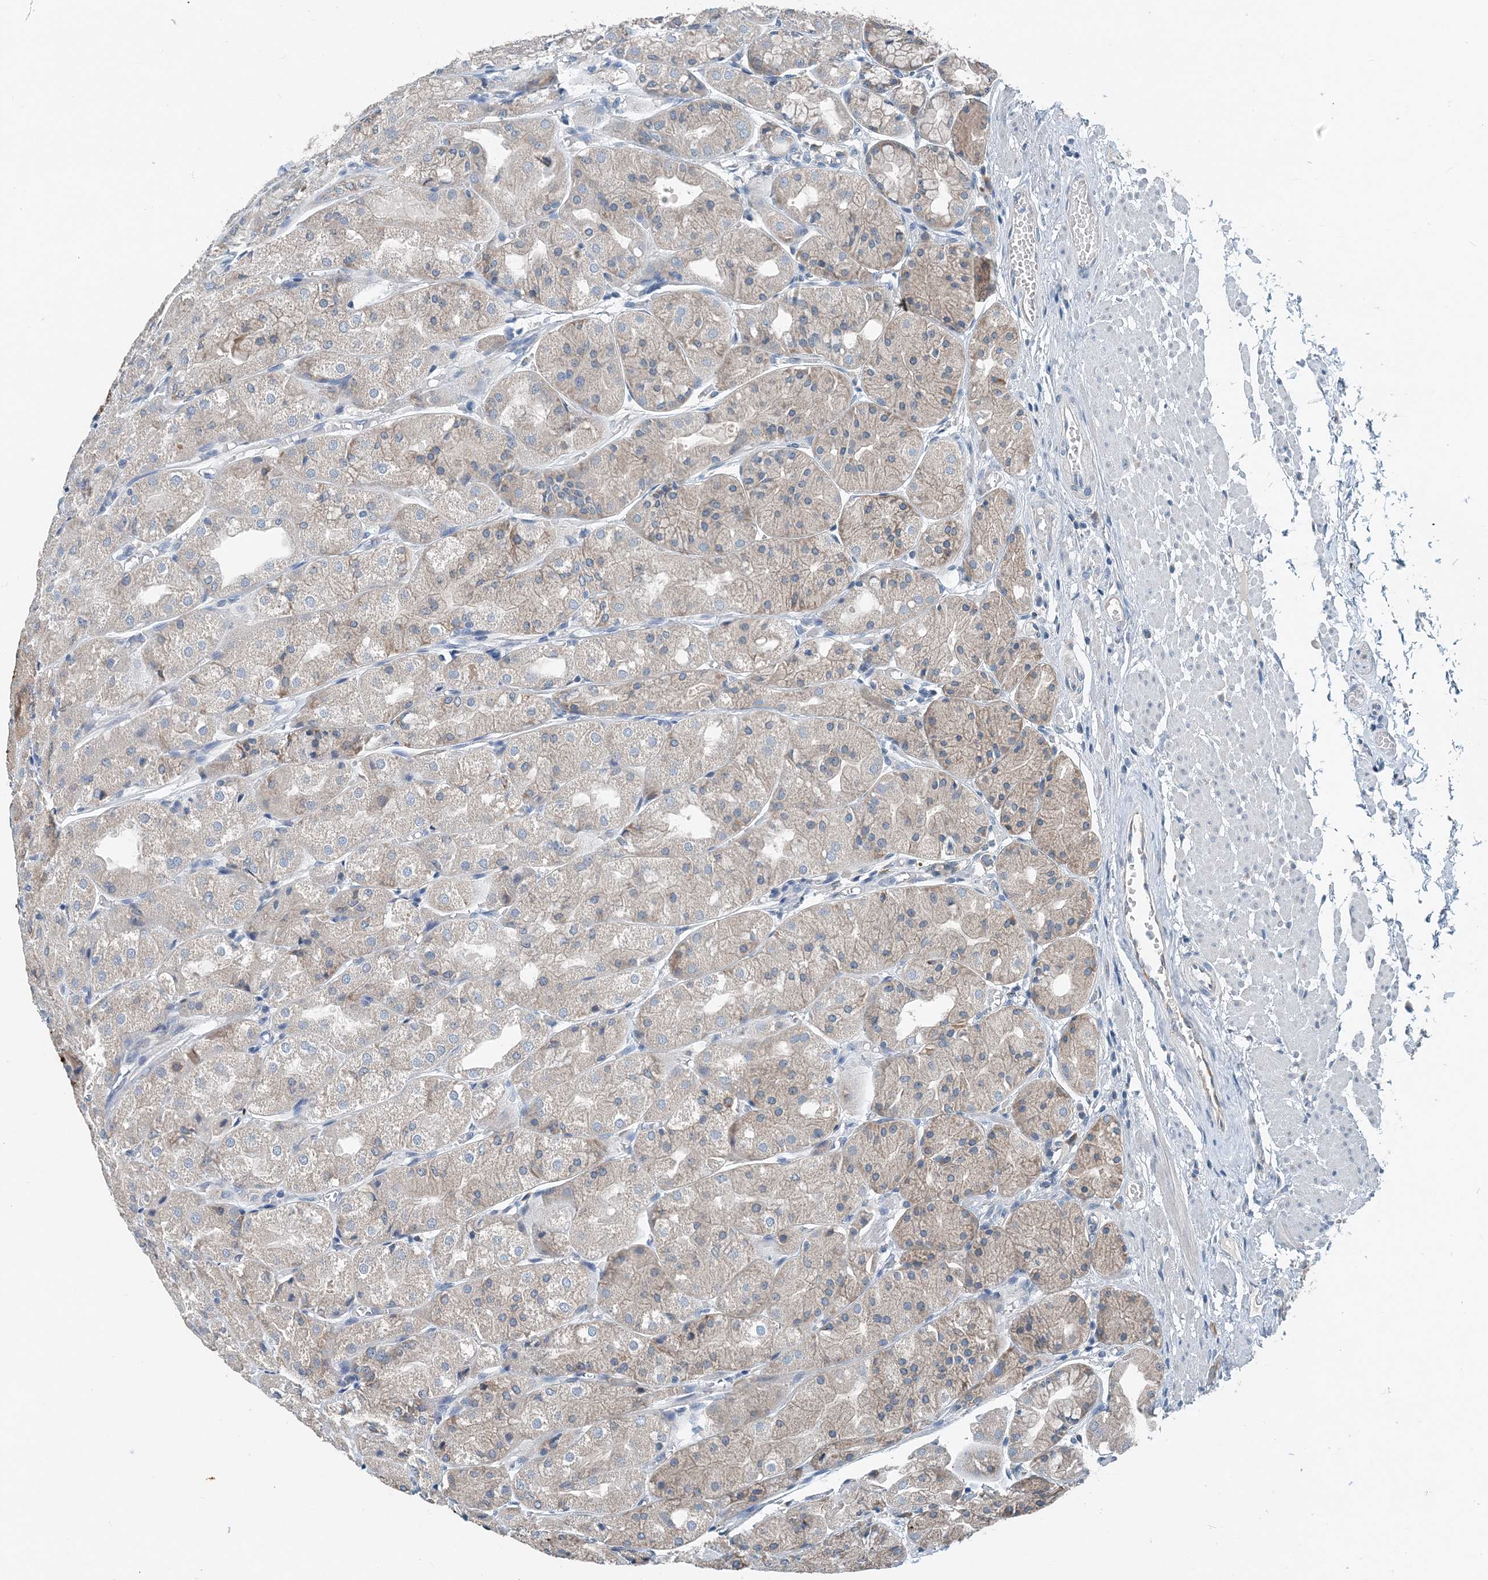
{"staining": {"intensity": "weak", "quantity": "<25%", "location": "cytoplasmic/membranous"}, "tissue": "stomach", "cell_type": "Glandular cells", "image_type": "normal", "snomed": [{"axis": "morphology", "description": "Normal tissue, NOS"}, {"axis": "topography", "description": "Stomach, upper"}], "caption": "DAB immunohistochemical staining of unremarkable stomach reveals no significant staining in glandular cells.", "gene": "EEF1A2", "patient": {"sex": "male", "age": 72}}